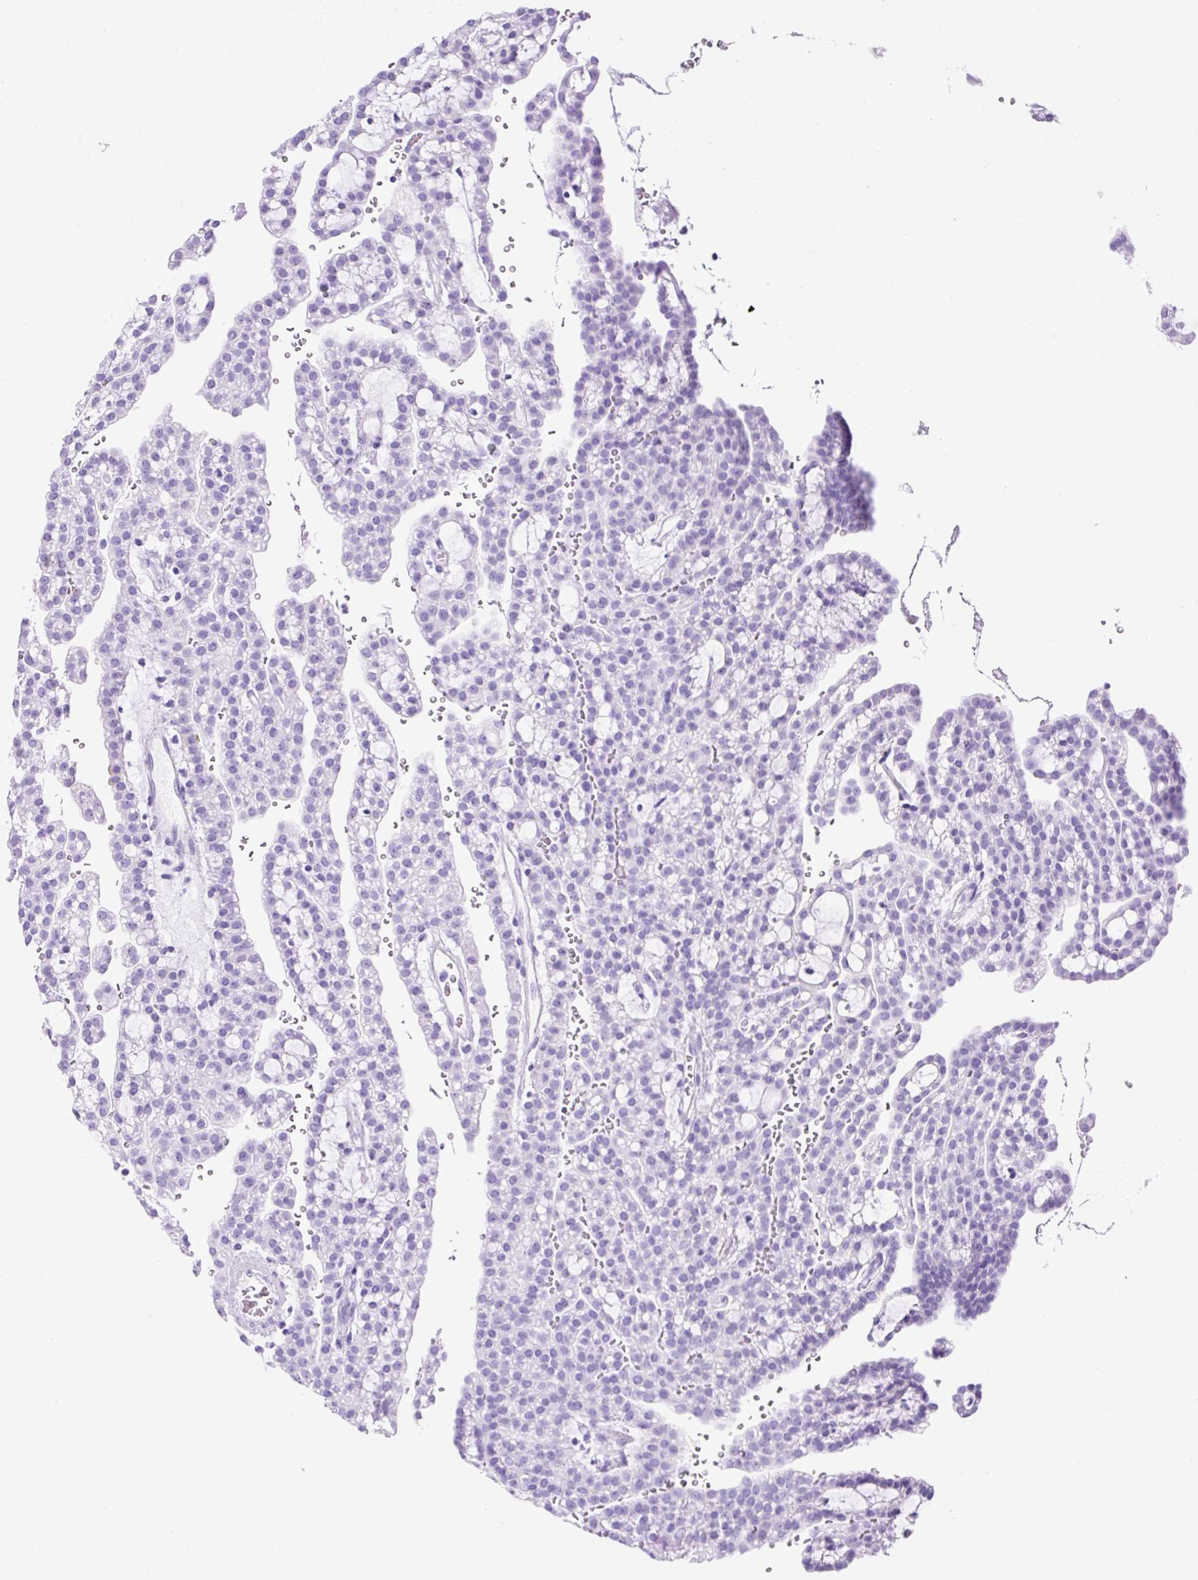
{"staining": {"intensity": "negative", "quantity": "none", "location": "none"}, "tissue": "renal cancer", "cell_type": "Tumor cells", "image_type": "cancer", "snomed": [{"axis": "morphology", "description": "Adenocarcinoma, NOS"}, {"axis": "topography", "description": "Kidney"}], "caption": "This photomicrograph is of adenocarcinoma (renal) stained with immunohistochemistry to label a protein in brown with the nuclei are counter-stained blue. There is no staining in tumor cells. (Brightfield microscopy of DAB IHC at high magnification).", "gene": "KRT12", "patient": {"sex": "male", "age": 63}}